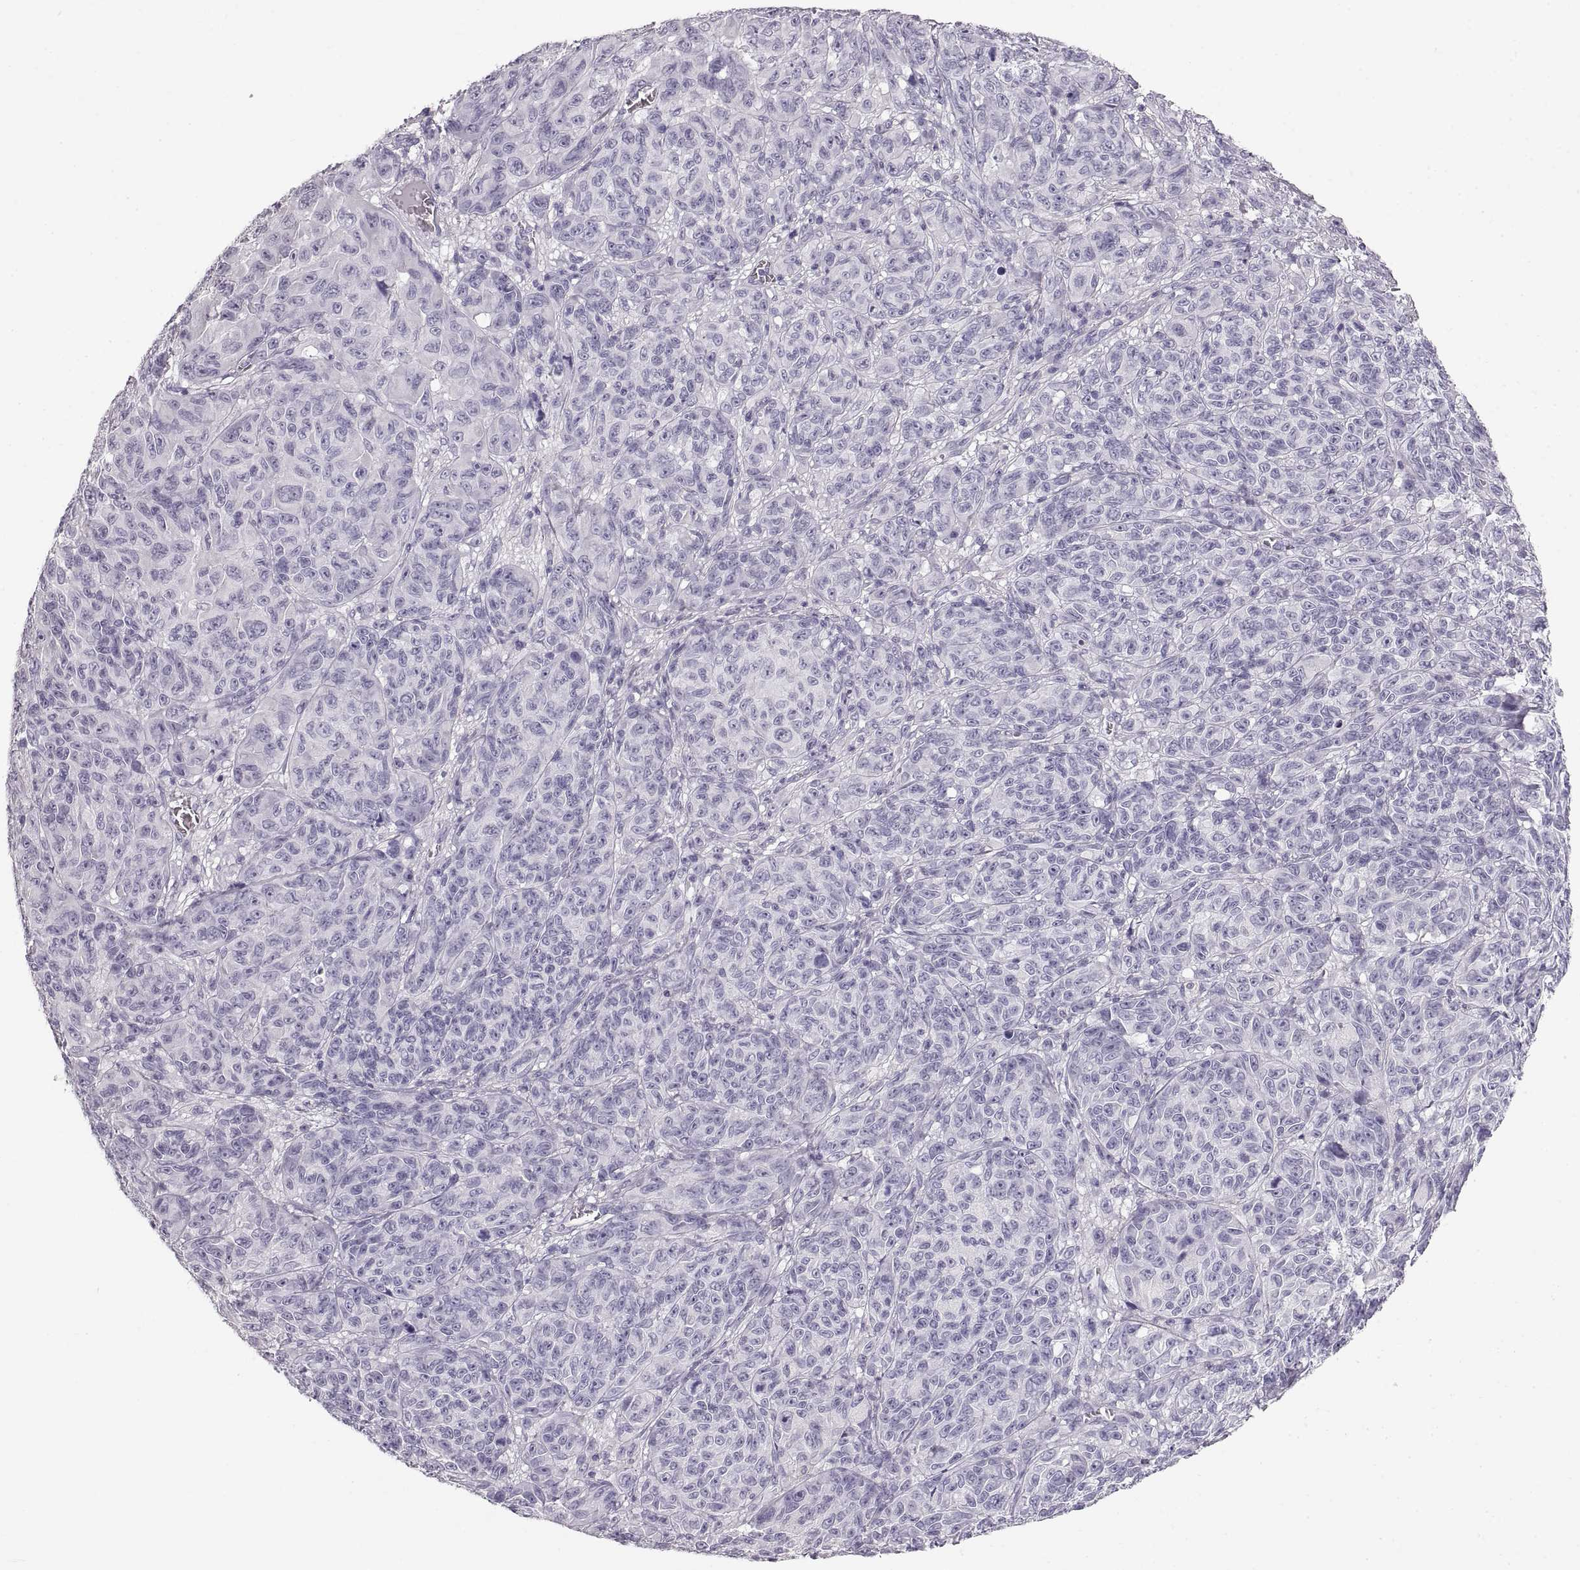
{"staining": {"intensity": "negative", "quantity": "none", "location": "none"}, "tissue": "melanoma", "cell_type": "Tumor cells", "image_type": "cancer", "snomed": [{"axis": "morphology", "description": "Malignant melanoma, NOS"}, {"axis": "topography", "description": "Vulva, labia, clitoris and Bartholin´s gland, NO"}], "caption": "This is an immunohistochemistry photomicrograph of human melanoma. There is no positivity in tumor cells.", "gene": "CRYAA", "patient": {"sex": "female", "age": 75}}